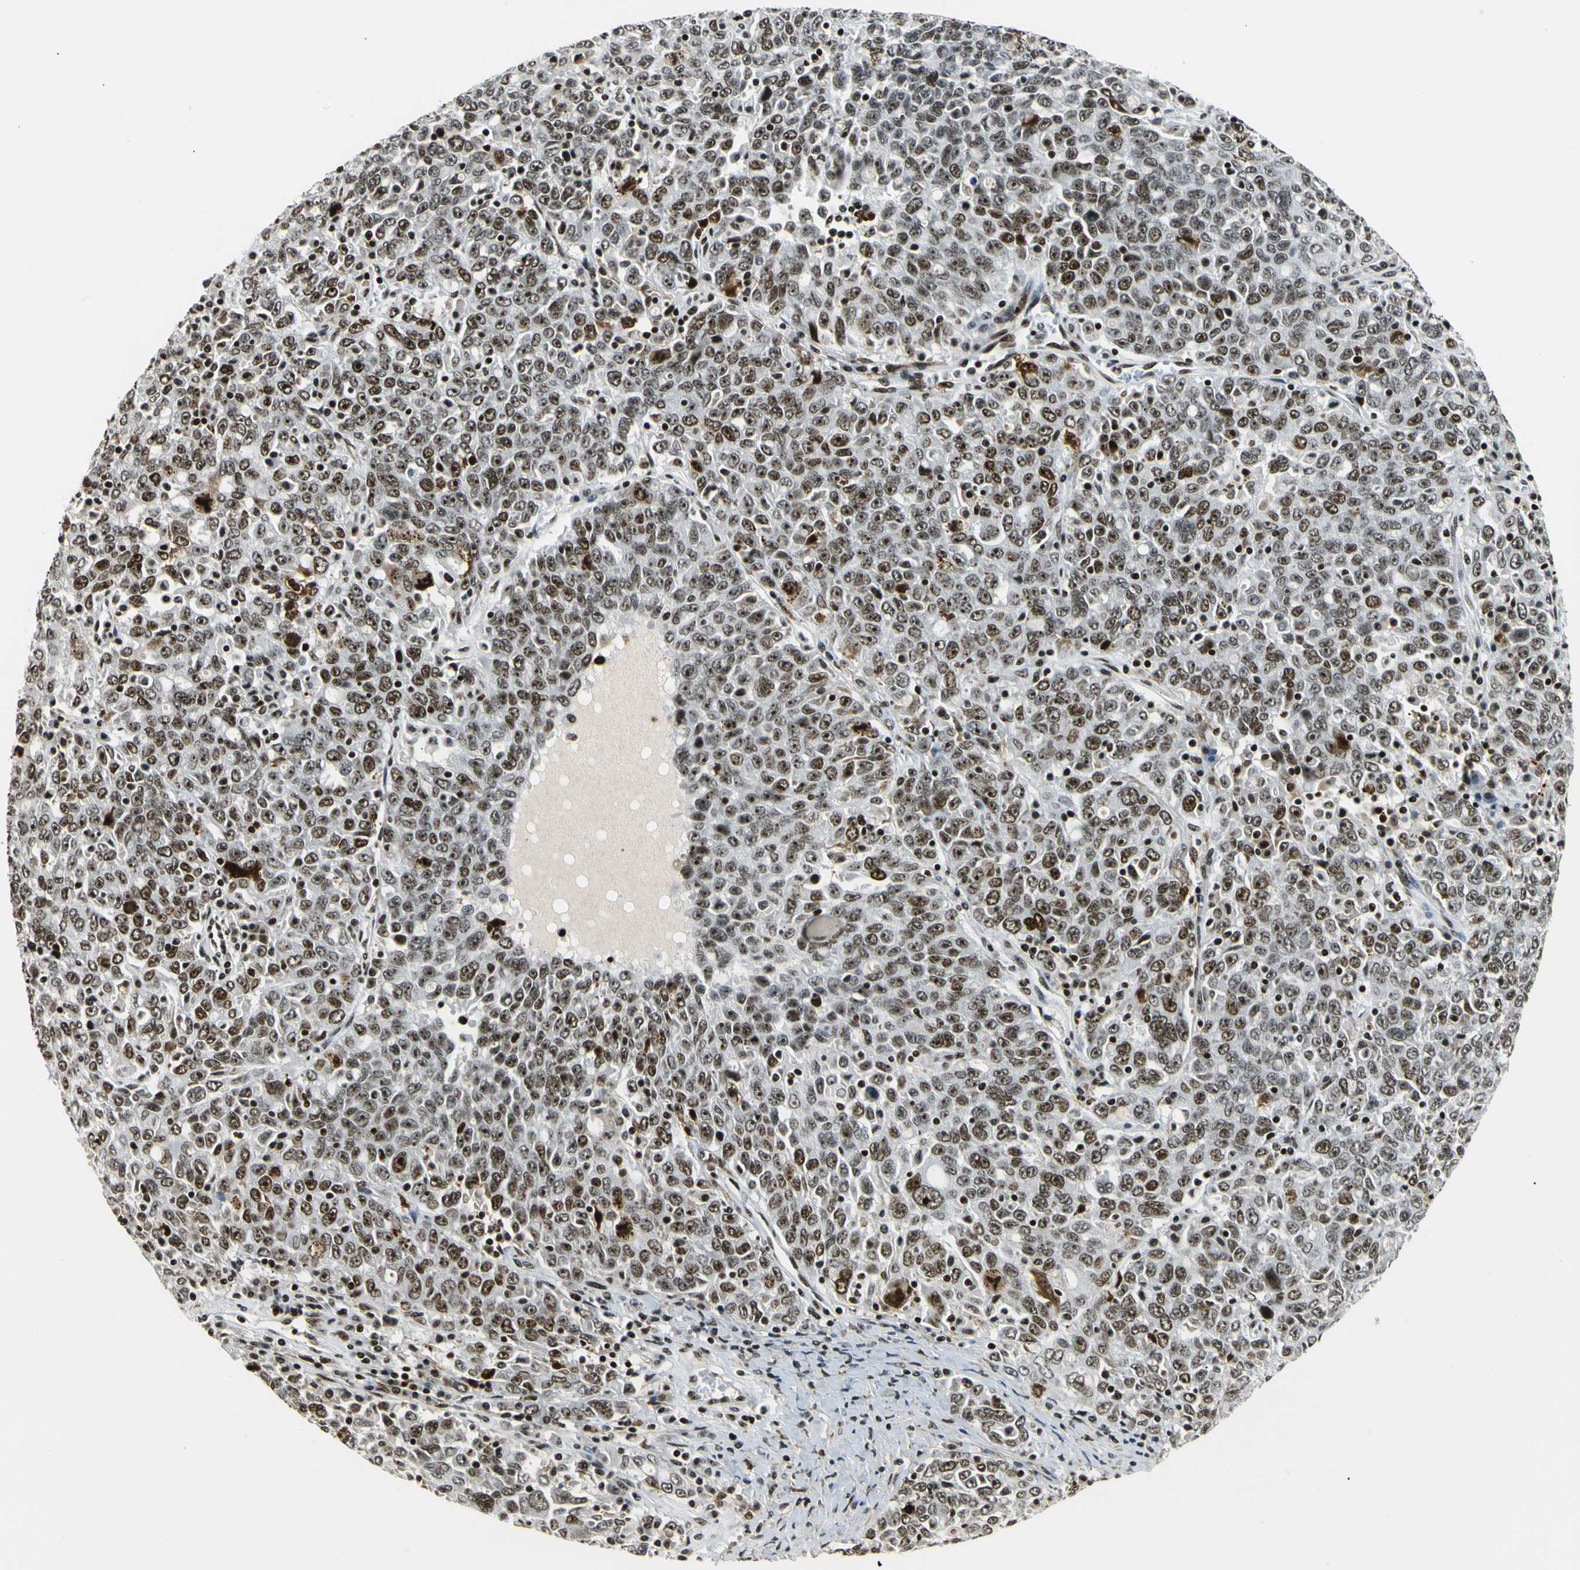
{"staining": {"intensity": "strong", "quantity": ">75%", "location": "nuclear"}, "tissue": "ovarian cancer", "cell_type": "Tumor cells", "image_type": "cancer", "snomed": [{"axis": "morphology", "description": "Carcinoma, endometroid"}, {"axis": "topography", "description": "Ovary"}], "caption": "Ovarian endometroid carcinoma was stained to show a protein in brown. There is high levels of strong nuclear positivity in about >75% of tumor cells. (DAB (3,3'-diaminobenzidine) = brown stain, brightfield microscopy at high magnification).", "gene": "UBTF", "patient": {"sex": "female", "age": 62}}